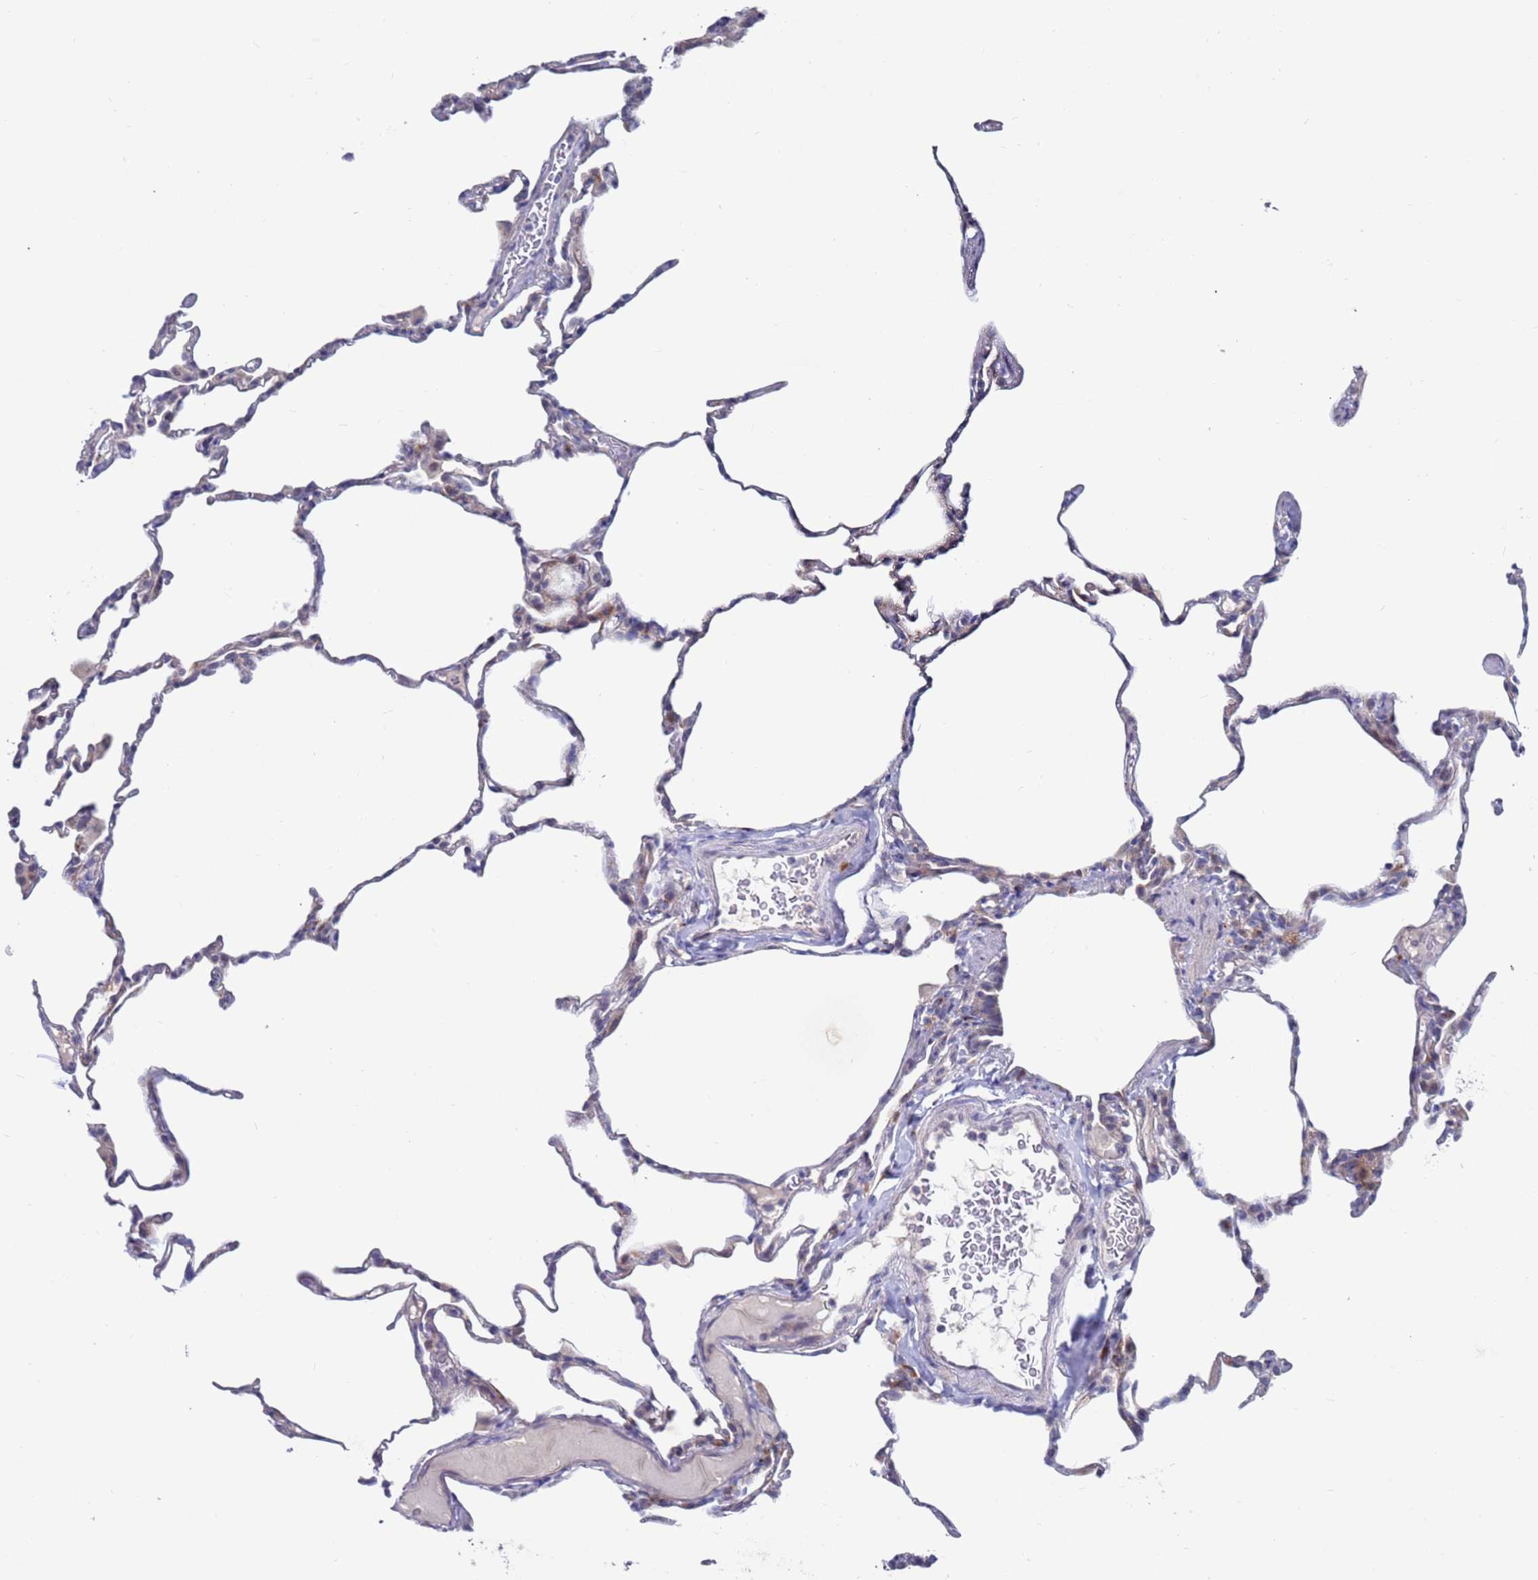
{"staining": {"intensity": "negative", "quantity": "none", "location": "none"}, "tissue": "lung", "cell_type": "Alveolar cells", "image_type": "normal", "snomed": [{"axis": "morphology", "description": "Normal tissue, NOS"}, {"axis": "topography", "description": "Lung"}], "caption": "Immunohistochemistry (IHC) histopathology image of unremarkable lung stained for a protein (brown), which displays no positivity in alveolar cells. (DAB (3,3'-diaminobenzidine) IHC with hematoxylin counter stain).", "gene": "FBXO27", "patient": {"sex": "male", "age": 20}}